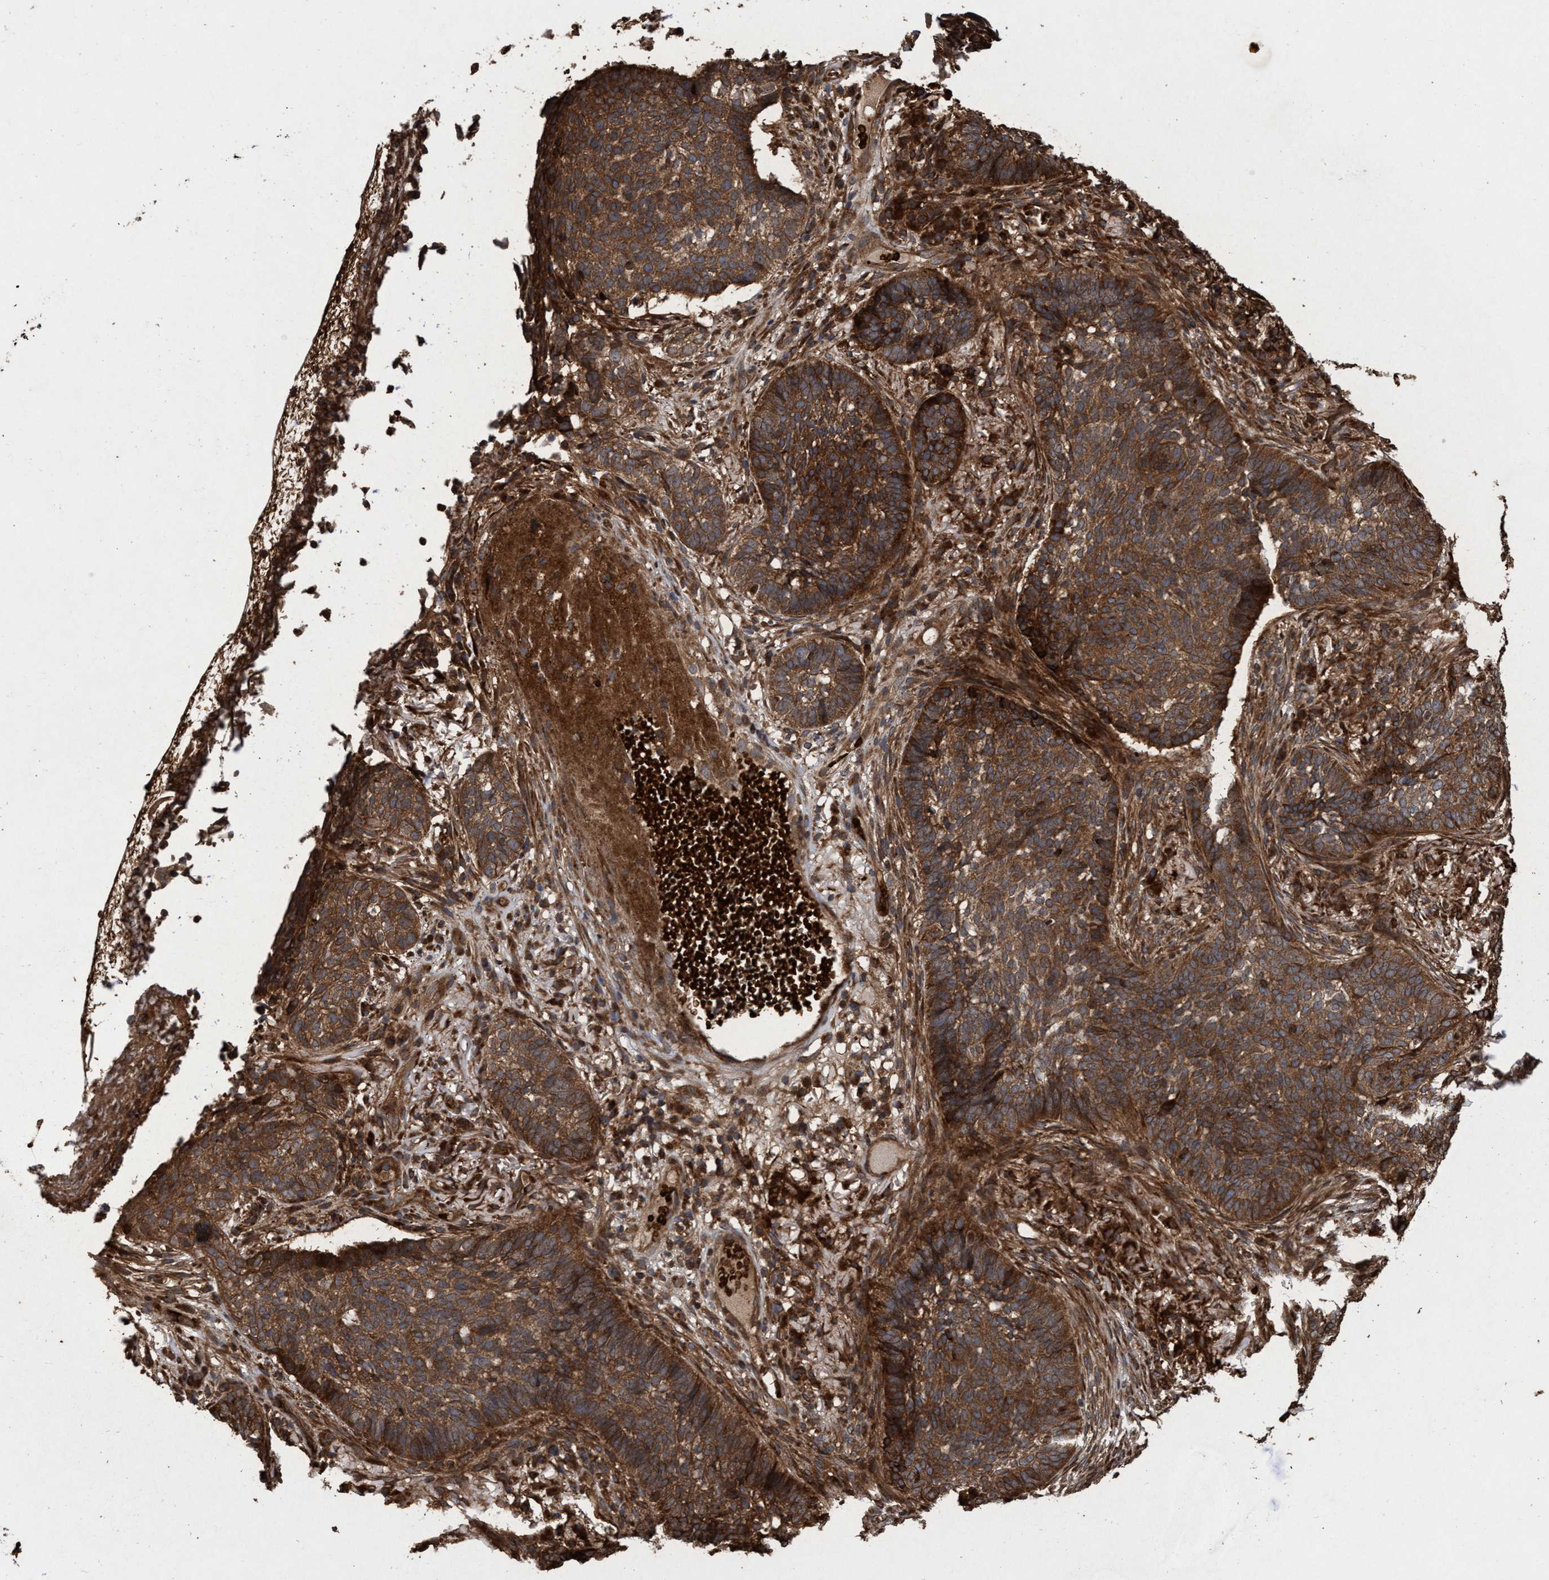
{"staining": {"intensity": "strong", "quantity": ">75%", "location": "cytoplasmic/membranous"}, "tissue": "skin cancer", "cell_type": "Tumor cells", "image_type": "cancer", "snomed": [{"axis": "morphology", "description": "Basal cell carcinoma"}, {"axis": "topography", "description": "Skin"}], "caption": "The micrograph reveals immunohistochemical staining of basal cell carcinoma (skin). There is strong cytoplasmic/membranous staining is present in about >75% of tumor cells. The protein is stained brown, and the nuclei are stained in blue (DAB IHC with brightfield microscopy, high magnification).", "gene": "CHMP6", "patient": {"sex": "male", "age": 85}}